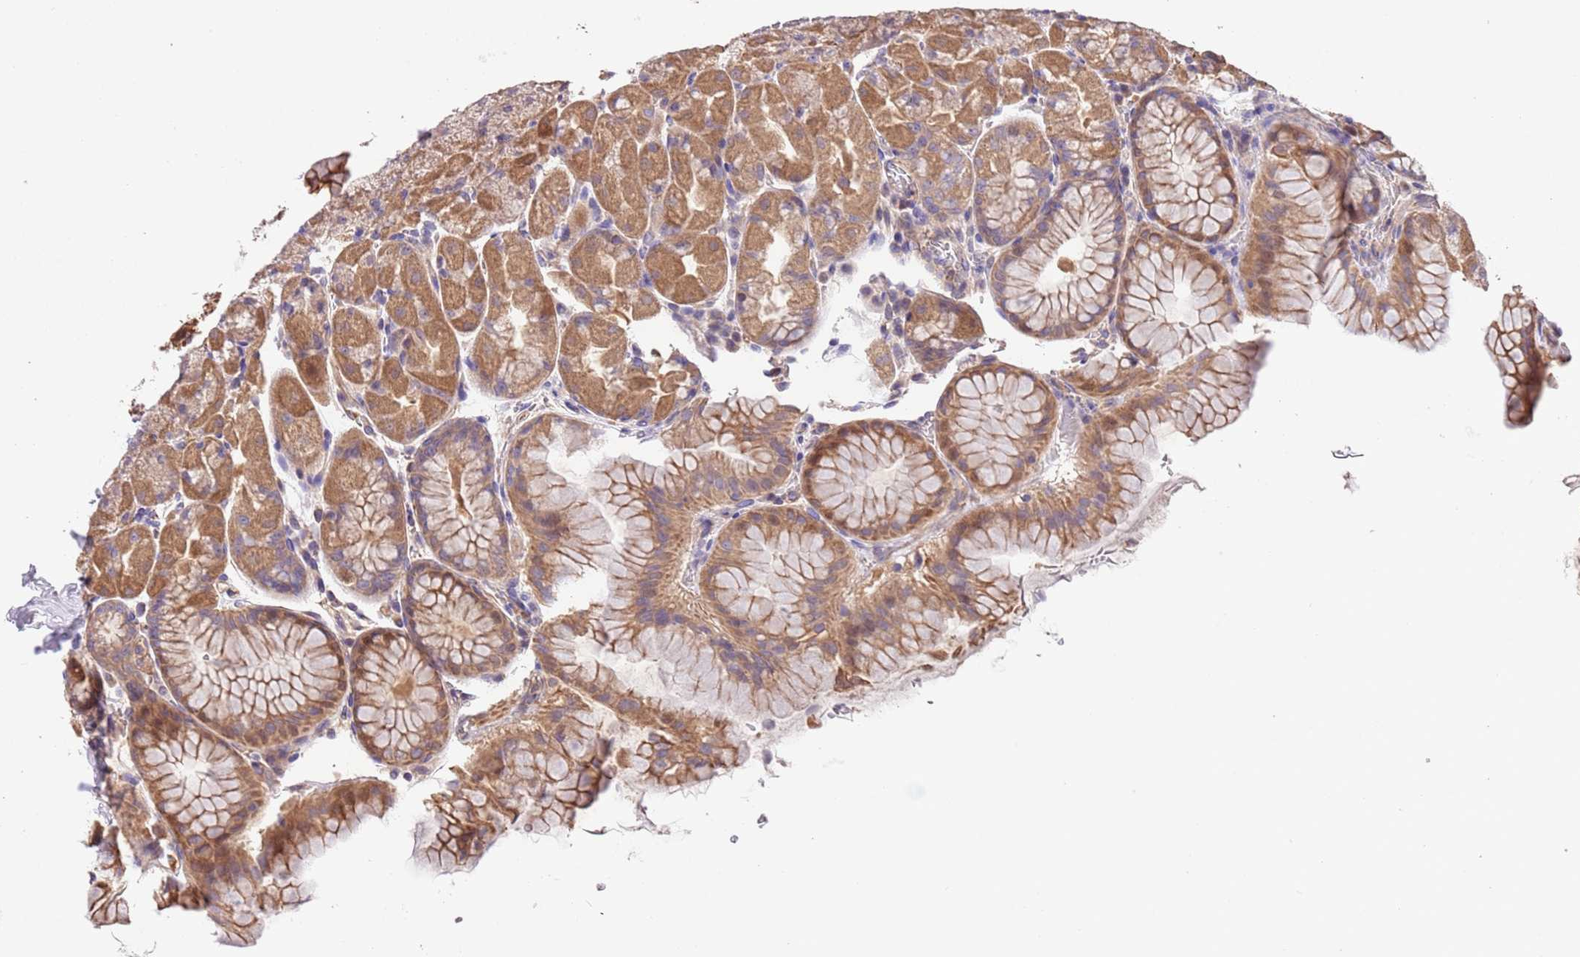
{"staining": {"intensity": "moderate", "quantity": ">75%", "location": "cytoplasmic/membranous"}, "tissue": "stomach", "cell_type": "Glandular cells", "image_type": "normal", "snomed": [{"axis": "morphology", "description": "Normal tissue, NOS"}, {"axis": "topography", "description": "Stomach, upper"}, {"axis": "topography", "description": "Stomach, lower"}], "caption": "Benign stomach demonstrates moderate cytoplasmic/membranous expression in approximately >75% of glandular cells Immunohistochemistry stains the protein in brown and the nuclei are stained blue..", "gene": "FAM89B", "patient": {"sex": "male", "age": 67}}